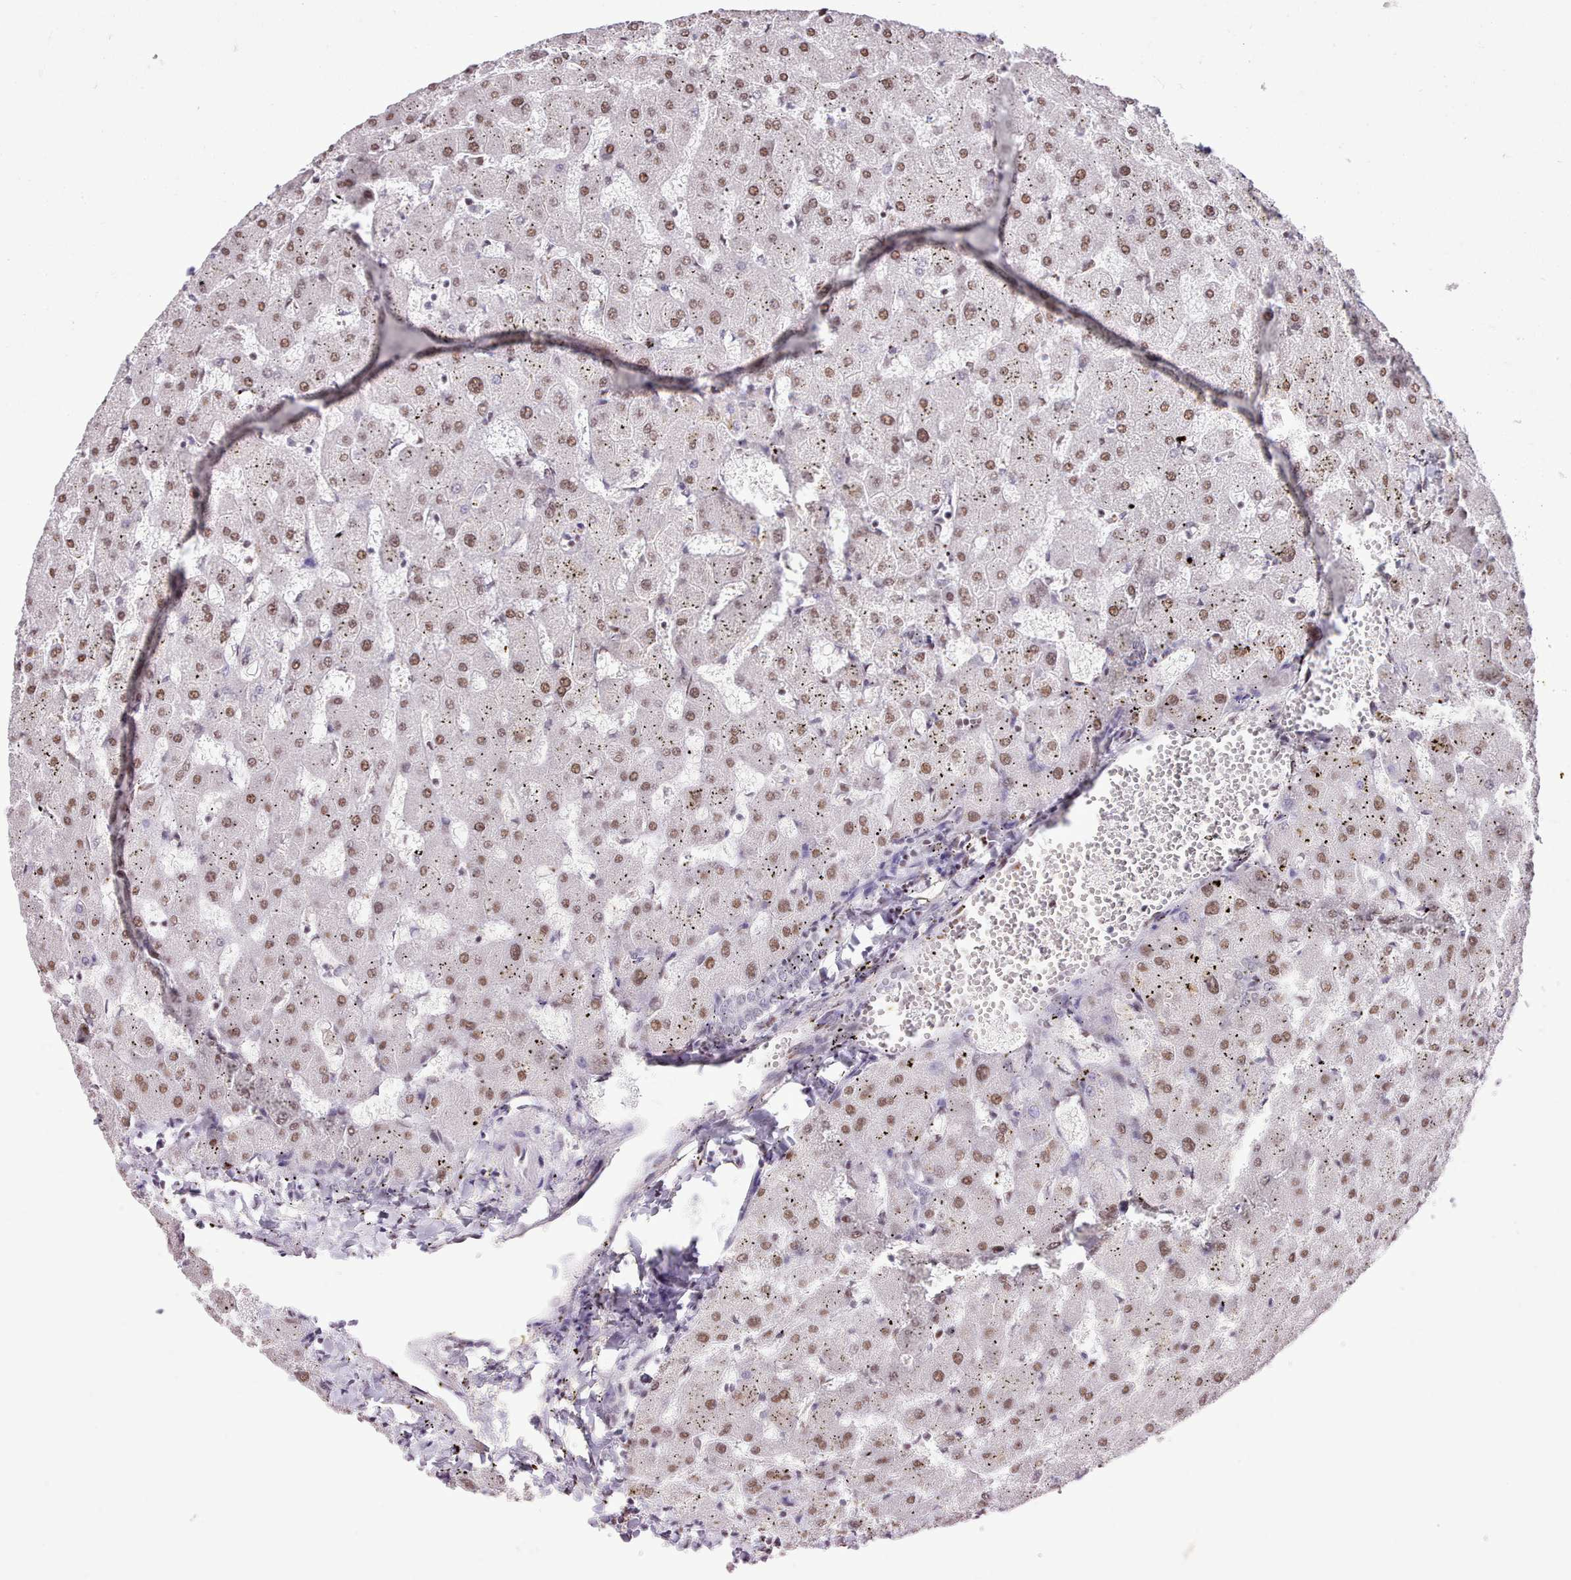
{"staining": {"intensity": "weak", "quantity": ">75%", "location": "nuclear"}, "tissue": "liver", "cell_type": "Cholangiocytes", "image_type": "normal", "snomed": [{"axis": "morphology", "description": "Normal tissue, NOS"}, {"axis": "topography", "description": "Liver"}], "caption": "IHC photomicrograph of normal liver: liver stained using immunohistochemistry shows low levels of weak protein expression localized specifically in the nuclear of cholangiocytes, appearing as a nuclear brown color.", "gene": "TAF15", "patient": {"sex": "female", "age": 63}}